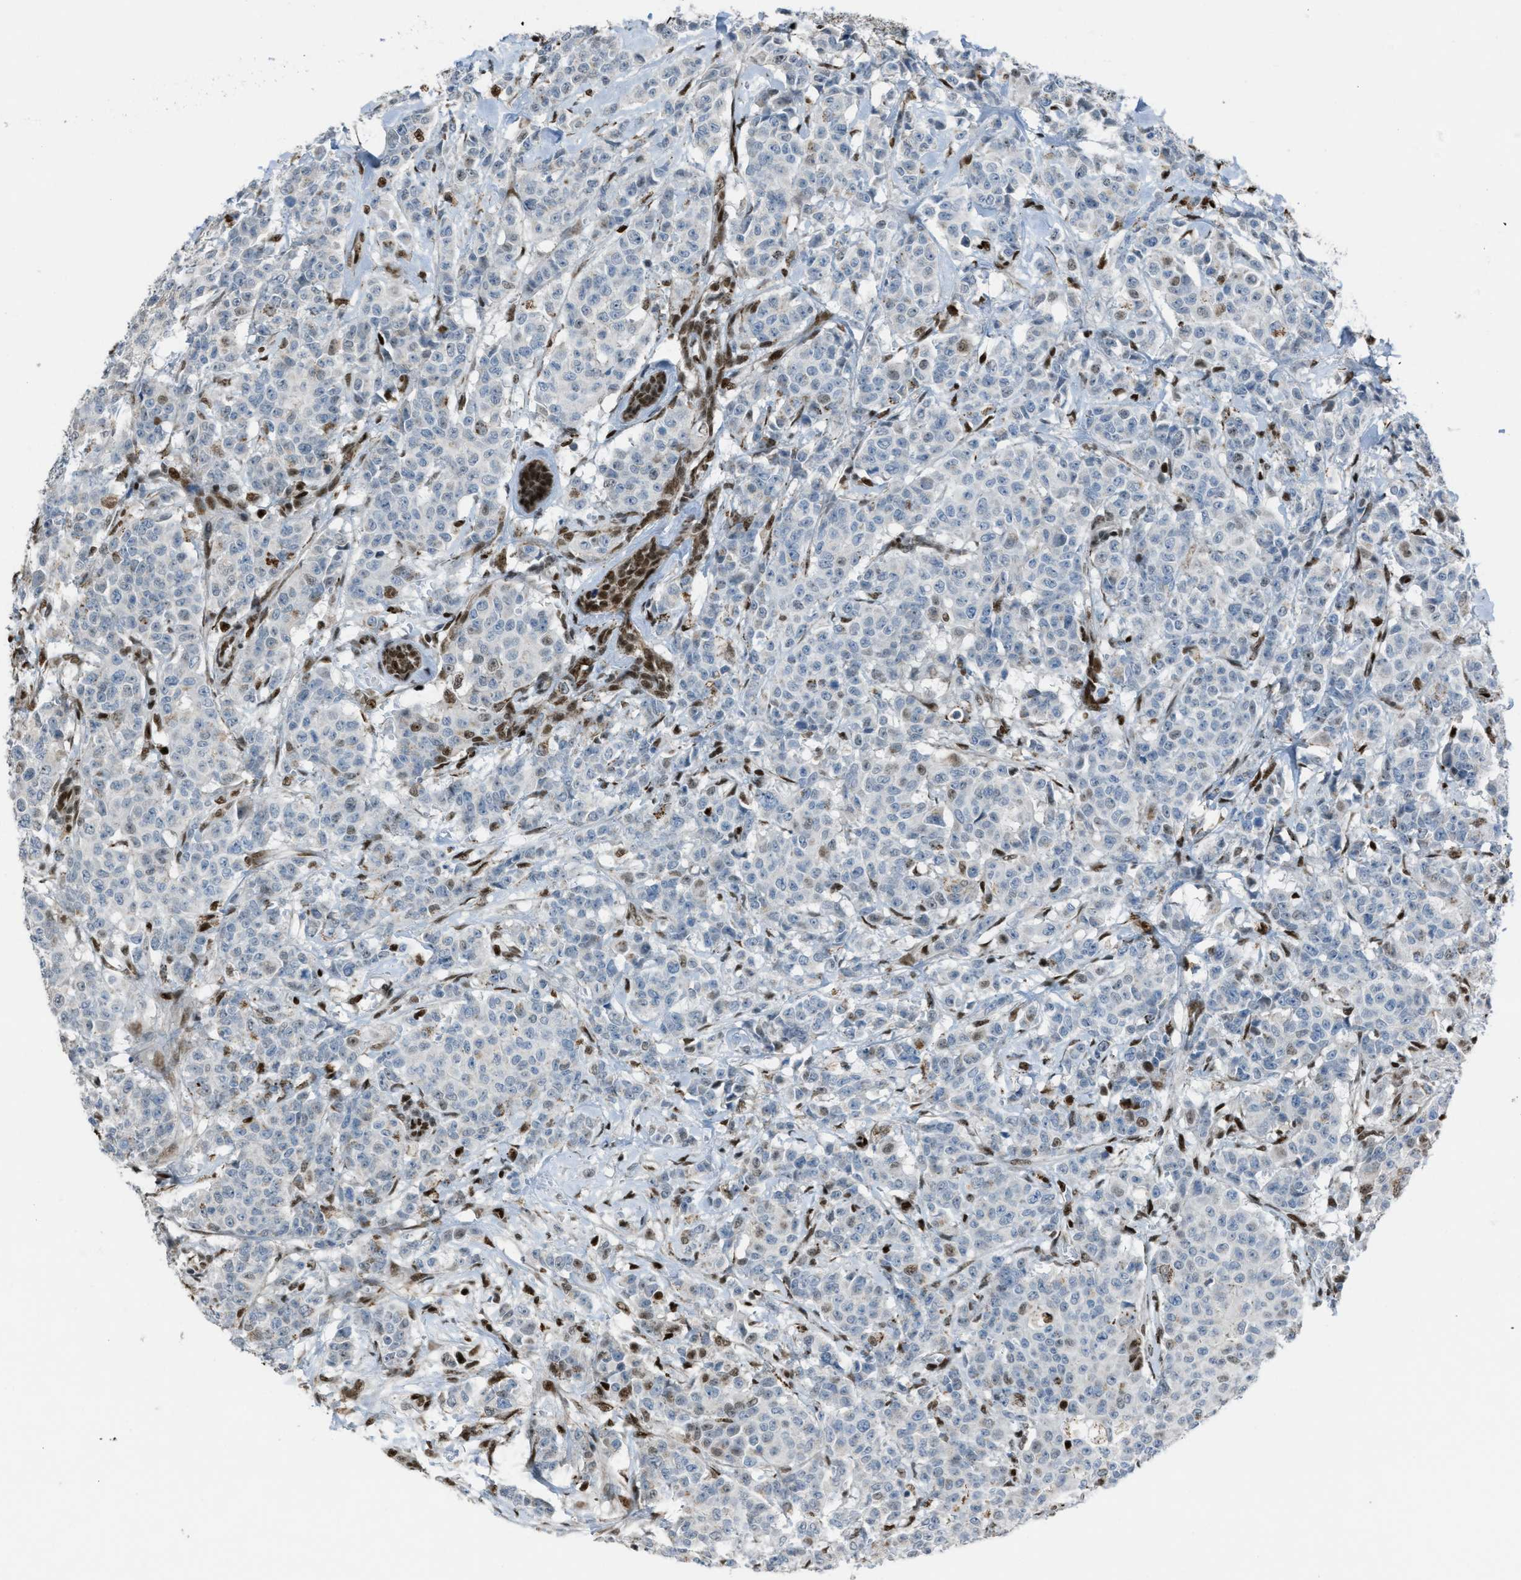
{"staining": {"intensity": "strong", "quantity": "<25%", "location": "nuclear"}, "tissue": "breast cancer", "cell_type": "Tumor cells", "image_type": "cancer", "snomed": [{"axis": "morphology", "description": "Normal tissue, NOS"}, {"axis": "morphology", "description": "Duct carcinoma"}, {"axis": "topography", "description": "Breast"}], "caption": "Protein expression by IHC displays strong nuclear positivity in approximately <25% of tumor cells in intraductal carcinoma (breast). Using DAB (brown) and hematoxylin (blue) stains, captured at high magnification using brightfield microscopy.", "gene": "SLFN5", "patient": {"sex": "female", "age": 40}}